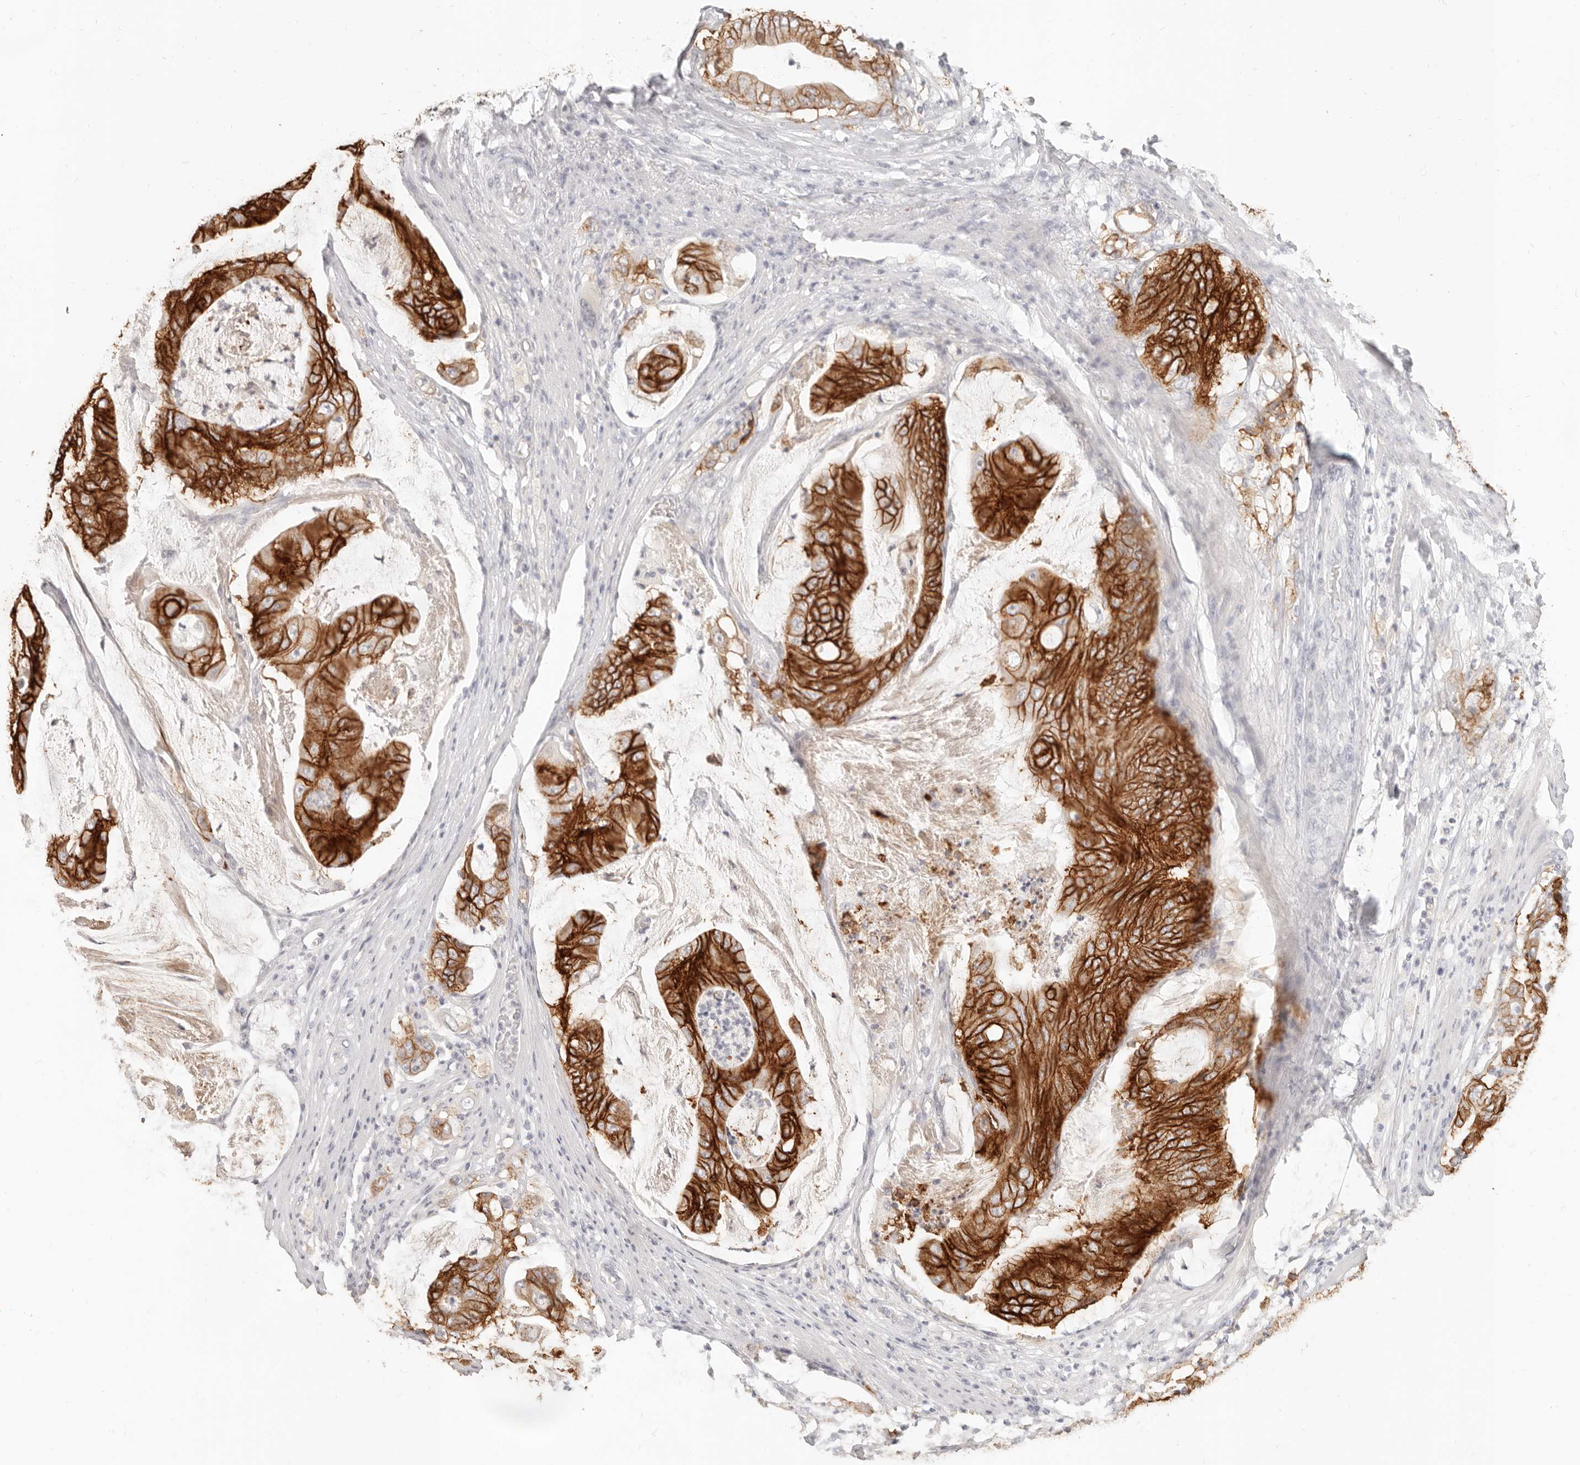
{"staining": {"intensity": "strong", "quantity": ">75%", "location": "cytoplasmic/membranous"}, "tissue": "stomach cancer", "cell_type": "Tumor cells", "image_type": "cancer", "snomed": [{"axis": "morphology", "description": "Adenocarcinoma, NOS"}, {"axis": "topography", "description": "Stomach"}], "caption": "Adenocarcinoma (stomach) tissue demonstrates strong cytoplasmic/membranous expression in about >75% of tumor cells, visualized by immunohistochemistry.", "gene": "EPCAM", "patient": {"sex": "female", "age": 73}}